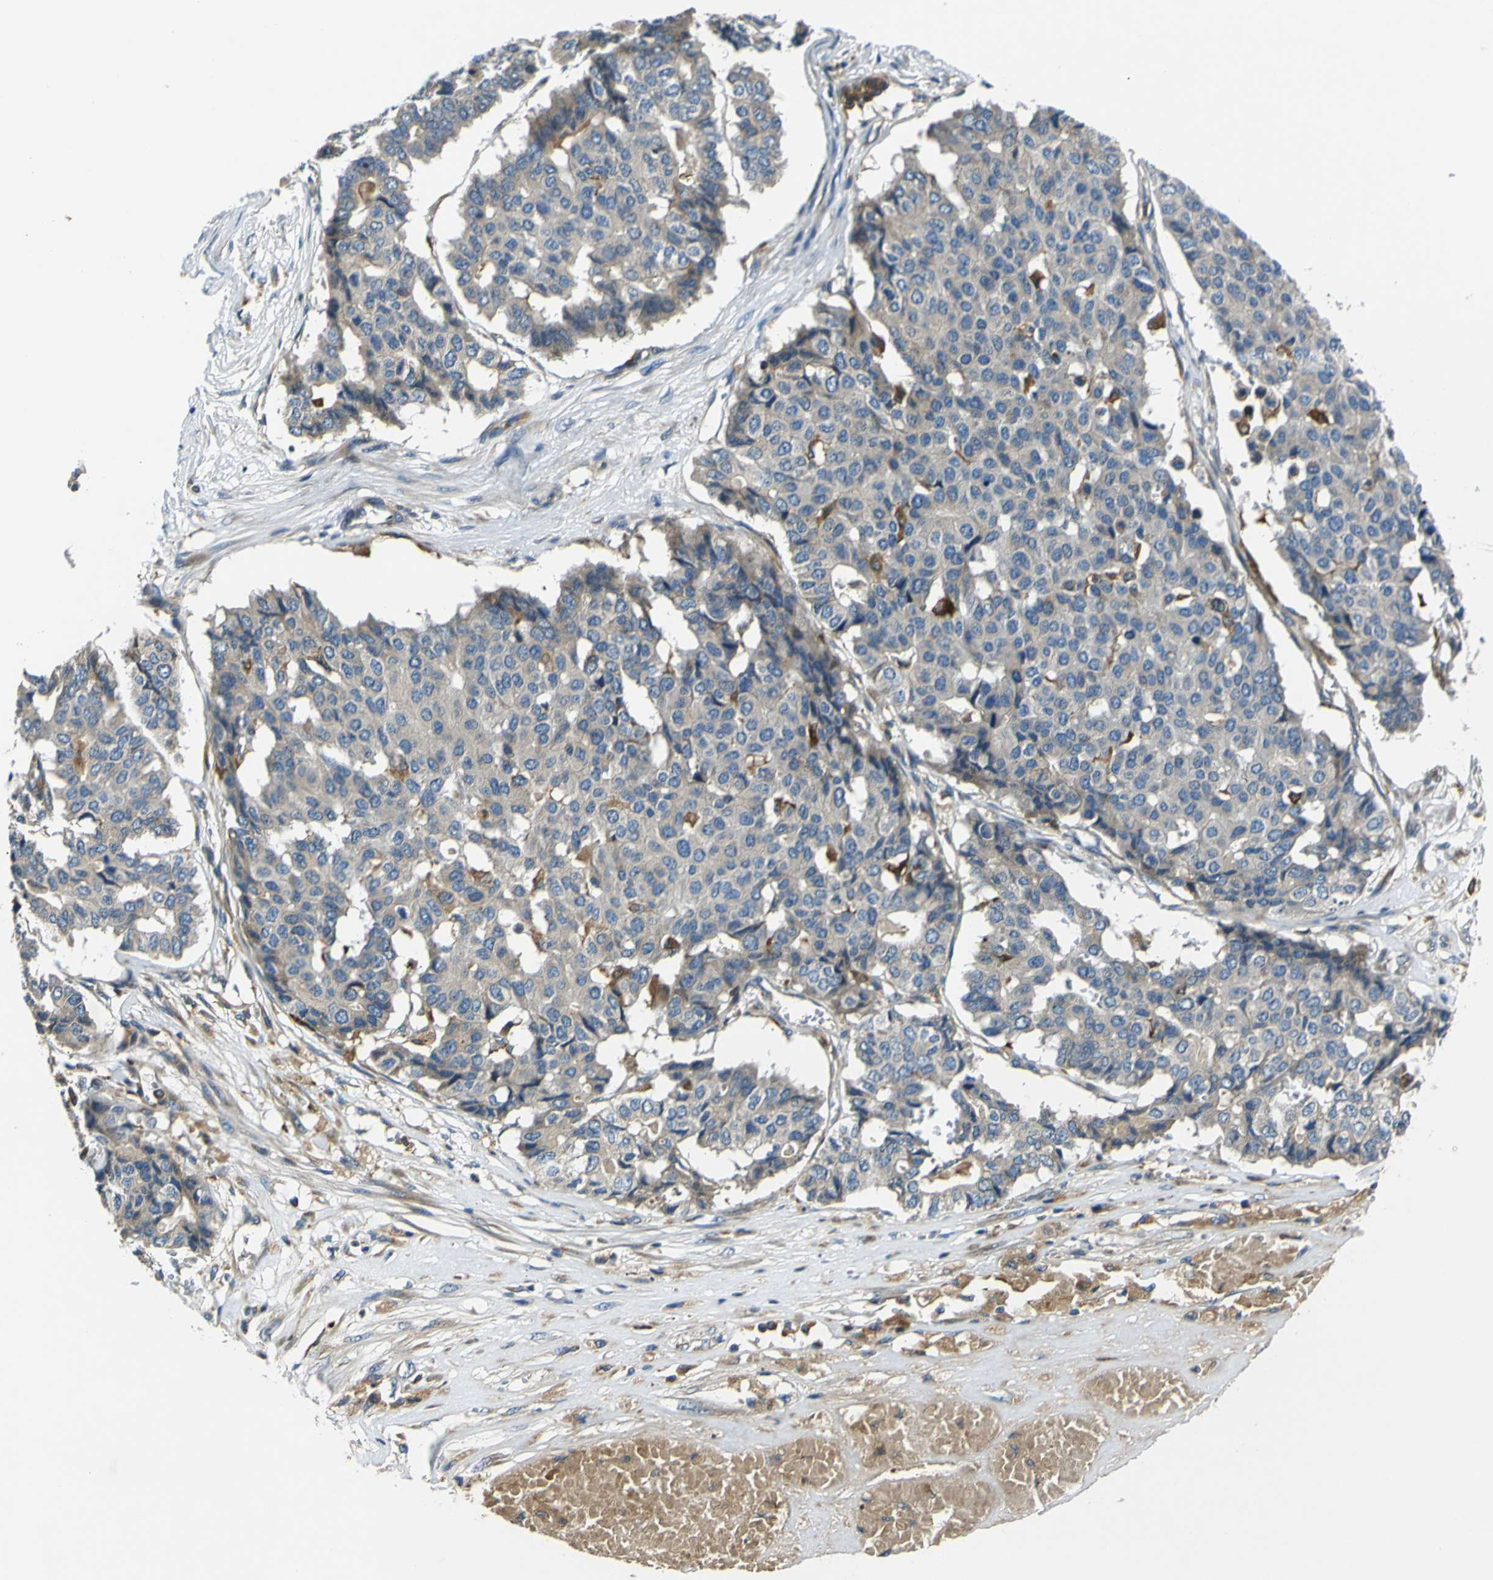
{"staining": {"intensity": "negative", "quantity": "none", "location": "none"}, "tissue": "pancreatic cancer", "cell_type": "Tumor cells", "image_type": "cancer", "snomed": [{"axis": "morphology", "description": "Adenocarcinoma, NOS"}, {"axis": "topography", "description": "Pancreas"}], "caption": "Tumor cells show no significant protein staining in pancreatic adenocarcinoma.", "gene": "RAB1B", "patient": {"sex": "male", "age": 50}}